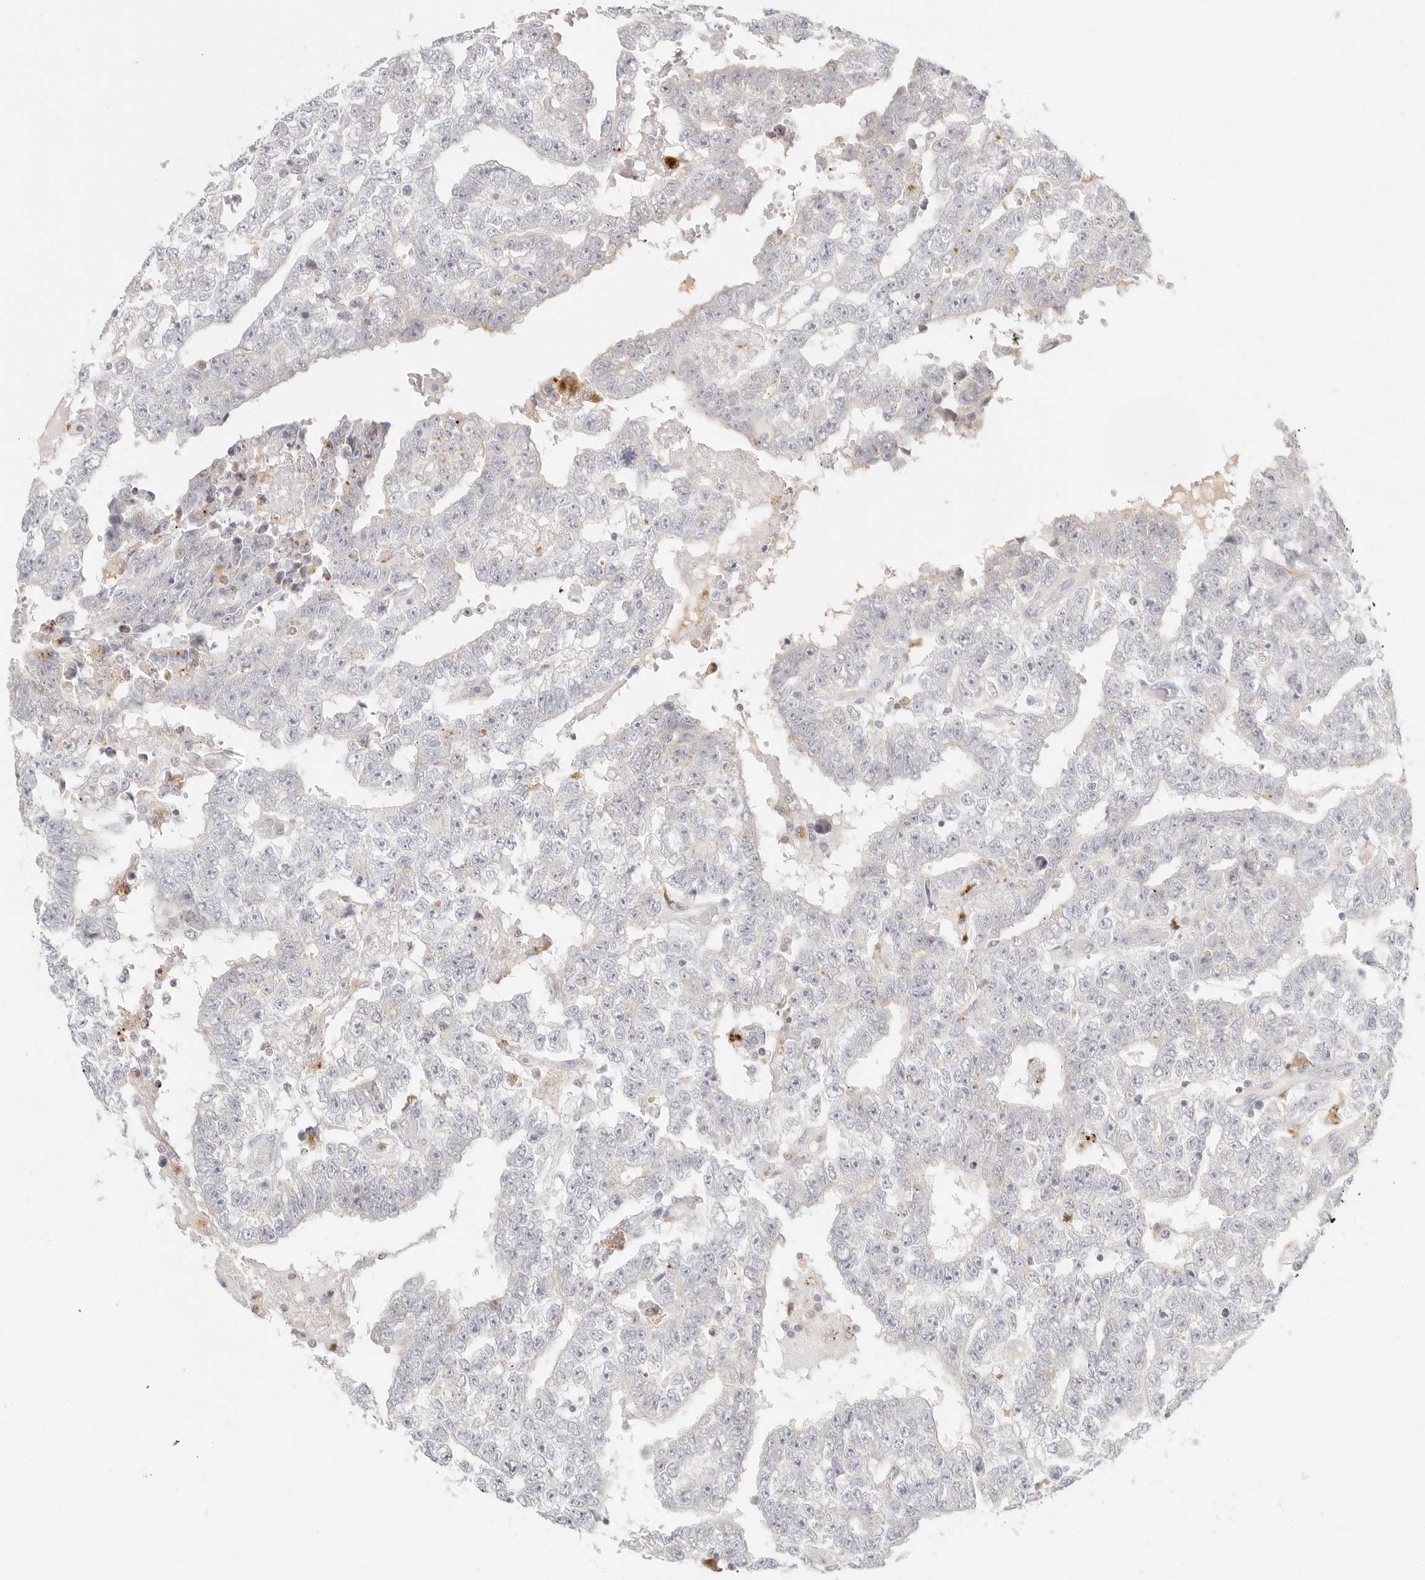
{"staining": {"intensity": "negative", "quantity": "none", "location": "none"}, "tissue": "testis cancer", "cell_type": "Tumor cells", "image_type": "cancer", "snomed": [{"axis": "morphology", "description": "Carcinoma, Embryonal, NOS"}, {"axis": "topography", "description": "Testis"}], "caption": "This is an immunohistochemistry (IHC) image of human embryonal carcinoma (testis). There is no expression in tumor cells.", "gene": "RNASET2", "patient": {"sex": "male", "age": 25}}